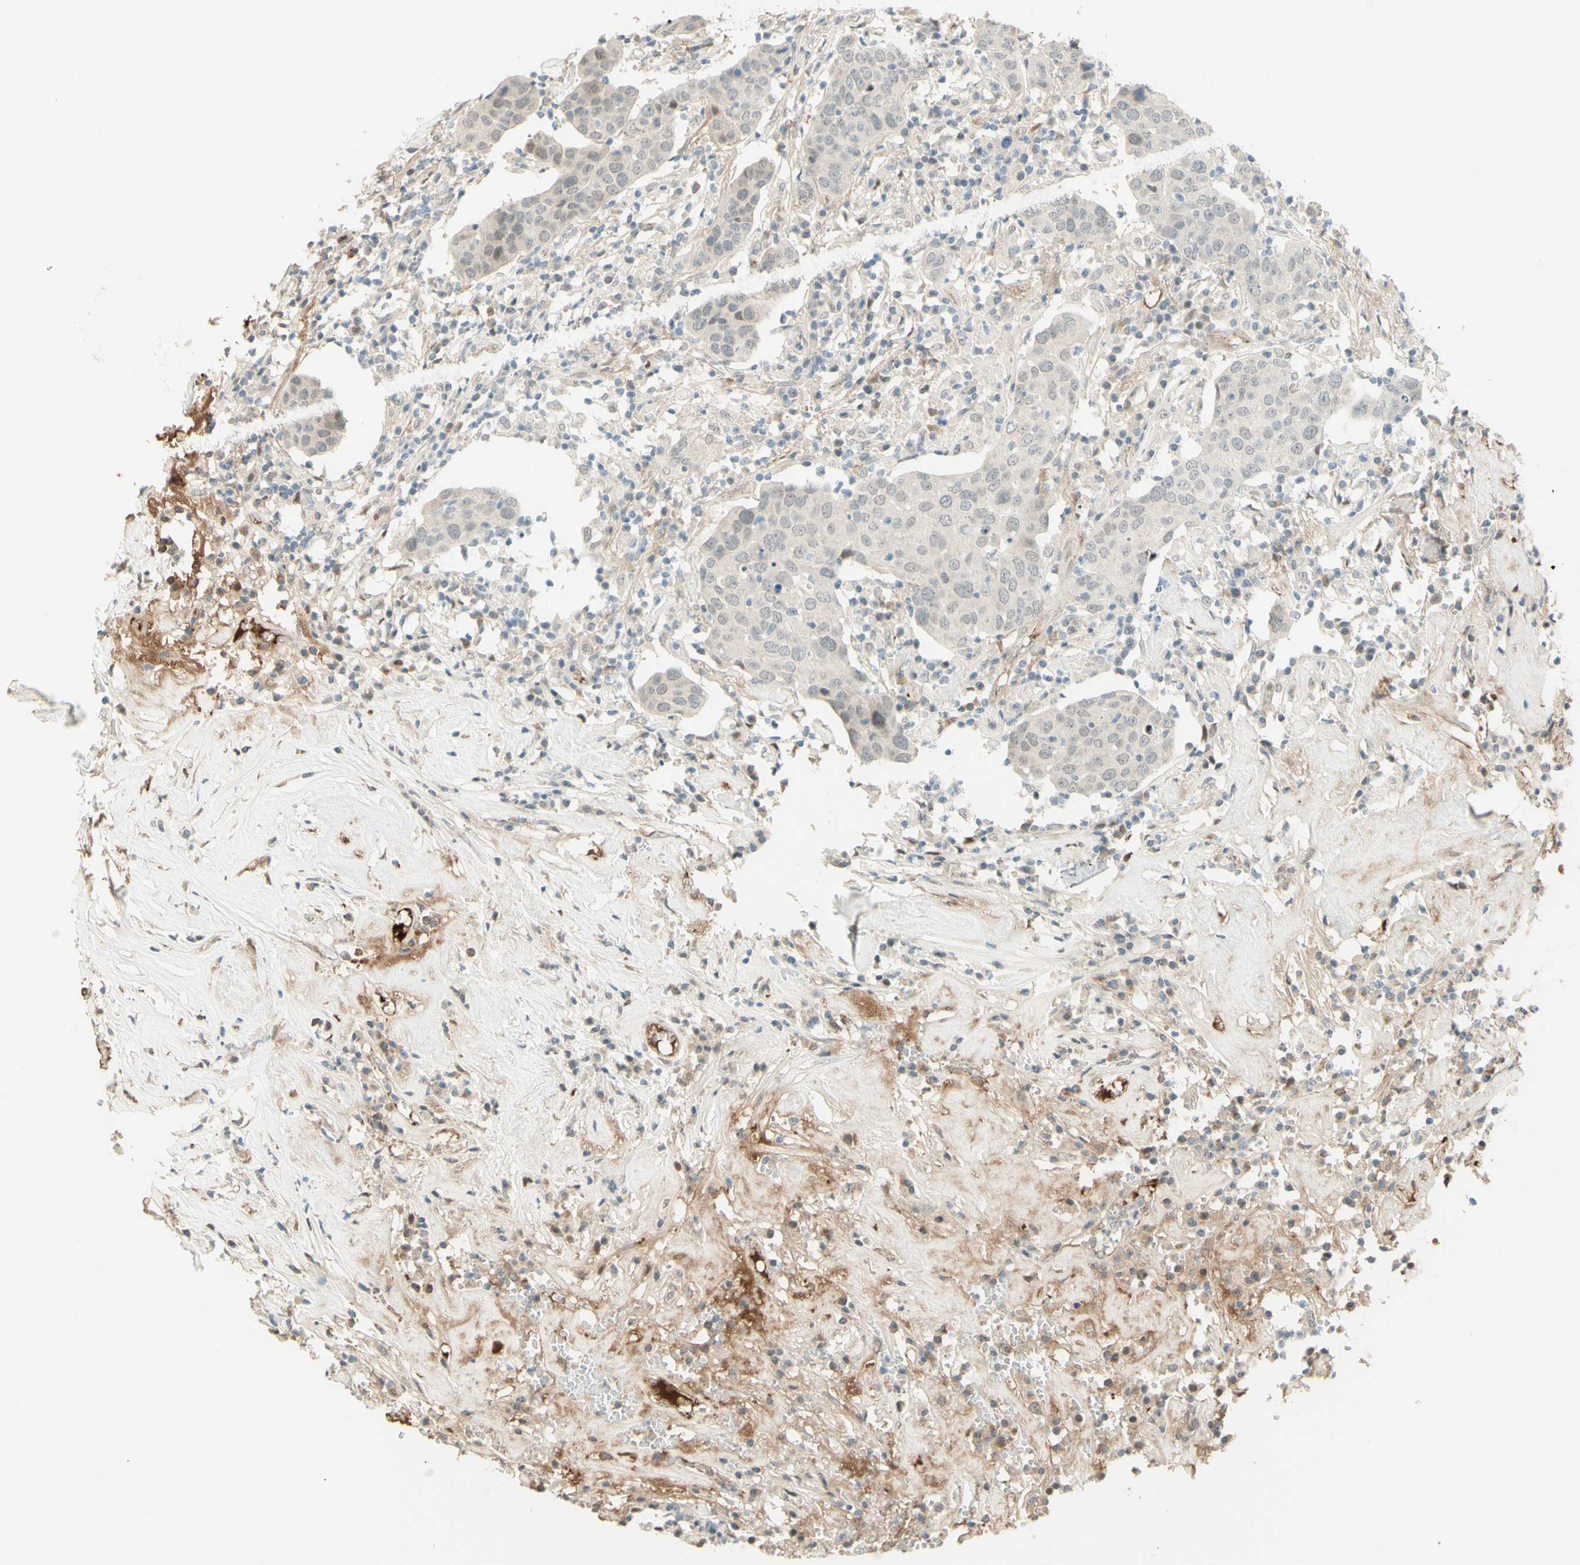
{"staining": {"intensity": "negative", "quantity": "none", "location": "none"}, "tissue": "head and neck cancer", "cell_type": "Tumor cells", "image_type": "cancer", "snomed": [{"axis": "morphology", "description": "Adenocarcinoma, NOS"}, {"axis": "topography", "description": "Salivary gland"}, {"axis": "topography", "description": "Head-Neck"}], "caption": "Adenocarcinoma (head and neck) stained for a protein using immunohistochemistry displays no expression tumor cells.", "gene": "ANGPT2", "patient": {"sex": "female", "age": 65}}